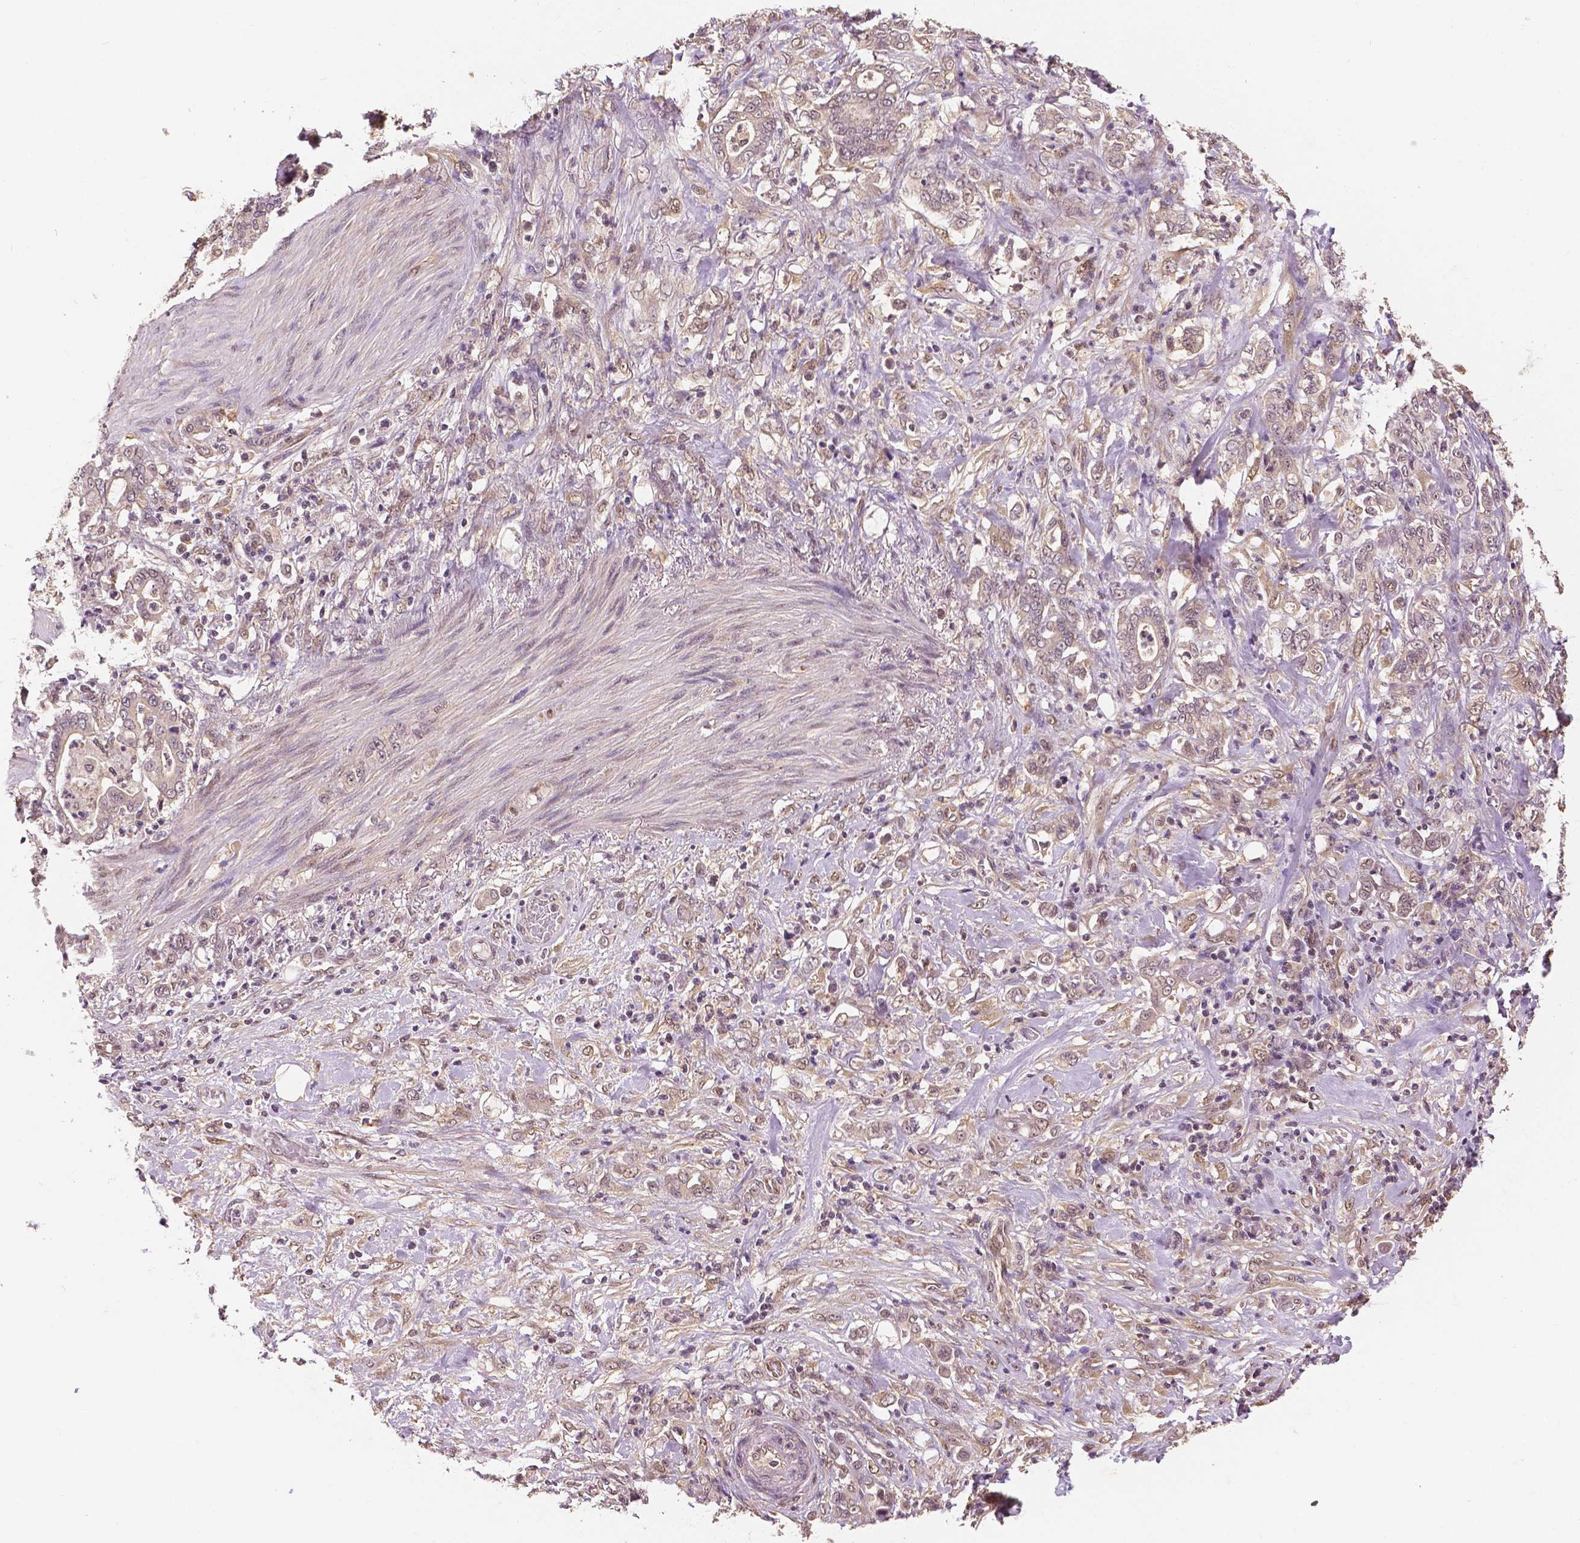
{"staining": {"intensity": "weak", "quantity": "<25%", "location": "cytoplasmic/membranous,nuclear"}, "tissue": "stomach cancer", "cell_type": "Tumor cells", "image_type": "cancer", "snomed": [{"axis": "morphology", "description": "Adenocarcinoma, NOS"}, {"axis": "topography", "description": "Stomach"}], "caption": "Immunohistochemistry histopathology image of neoplastic tissue: adenocarcinoma (stomach) stained with DAB displays no significant protein positivity in tumor cells.", "gene": "MAP1LC3B", "patient": {"sex": "female", "age": 79}}